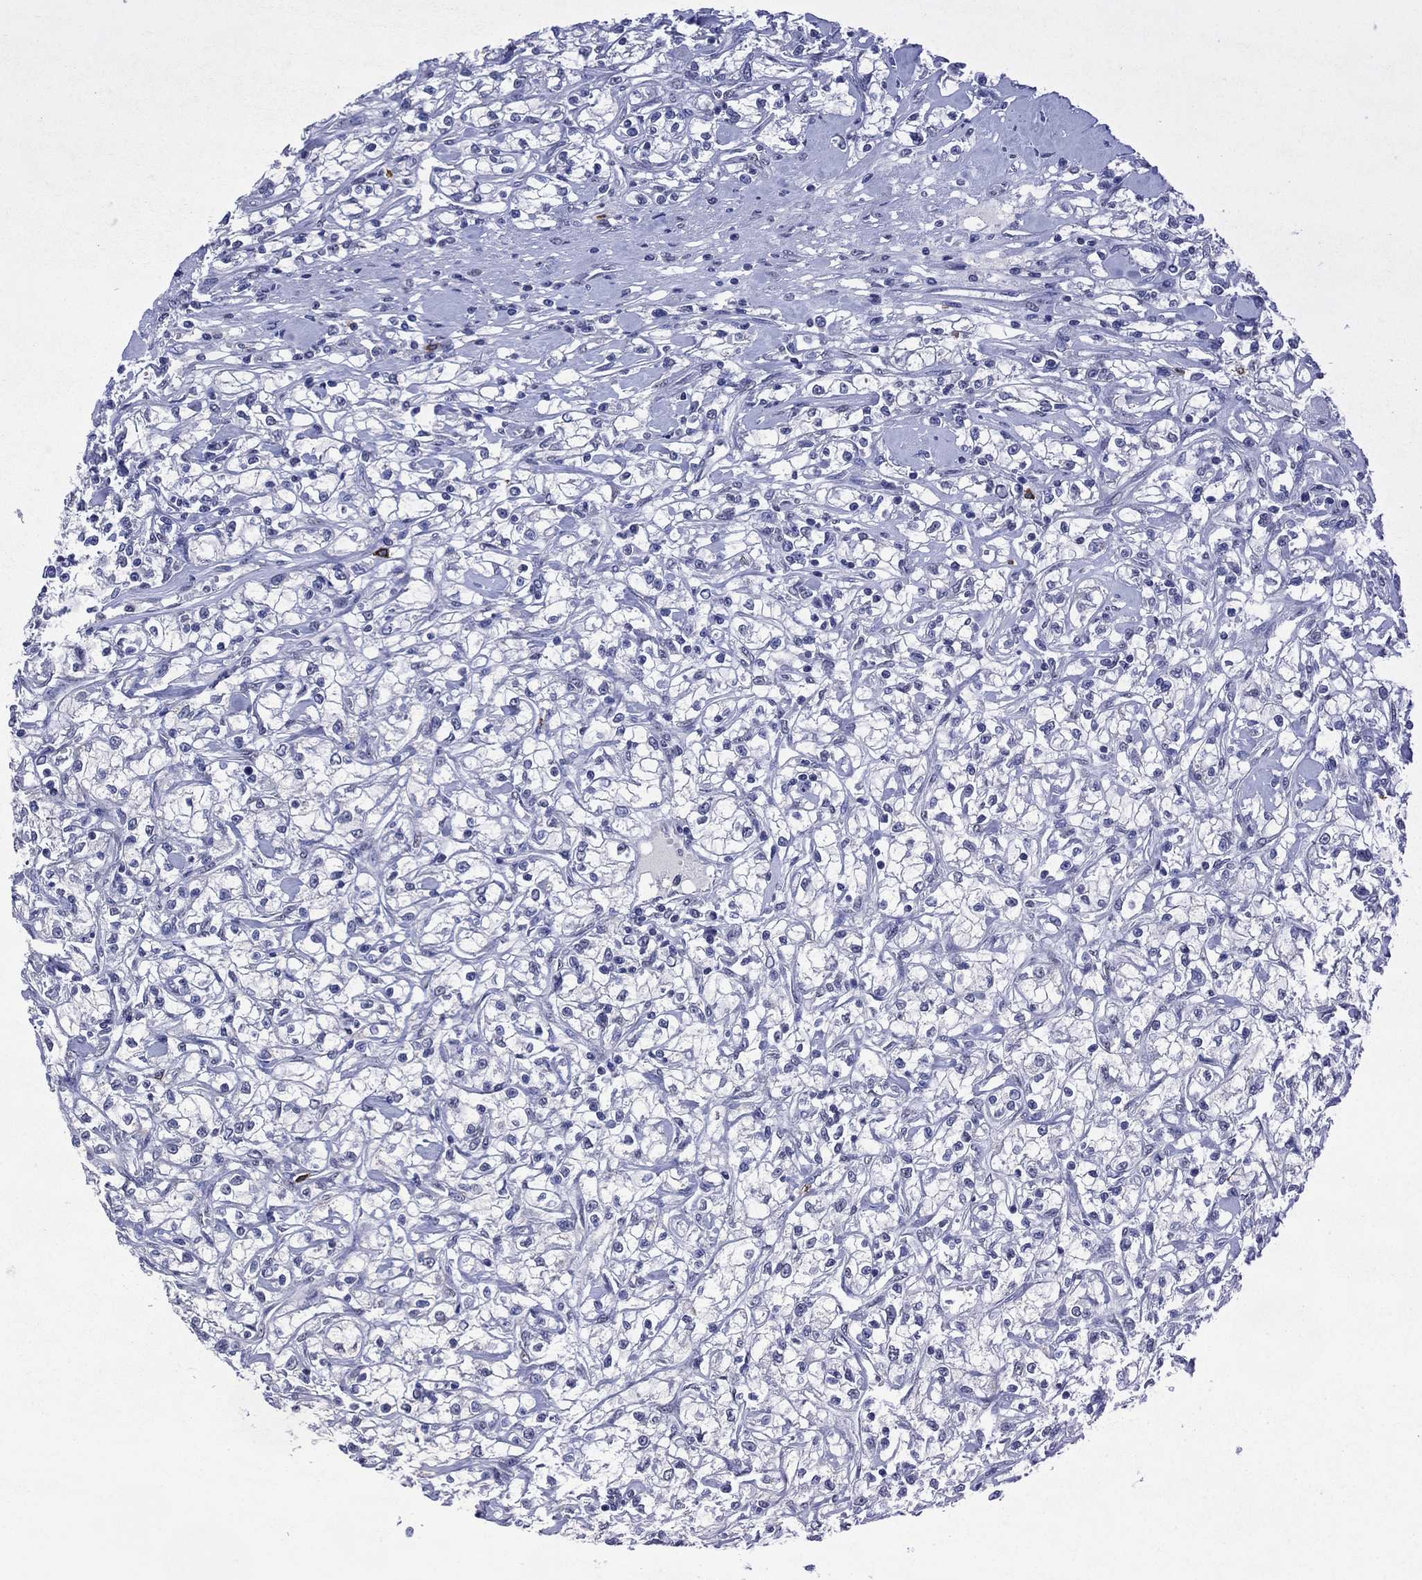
{"staining": {"intensity": "negative", "quantity": "none", "location": "none"}, "tissue": "renal cancer", "cell_type": "Tumor cells", "image_type": "cancer", "snomed": [{"axis": "morphology", "description": "Adenocarcinoma, NOS"}, {"axis": "topography", "description": "Kidney"}], "caption": "IHC image of neoplastic tissue: adenocarcinoma (renal) stained with DAB displays no significant protein staining in tumor cells.", "gene": "ASB10", "patient": {"sex": "female", "age": 59}}